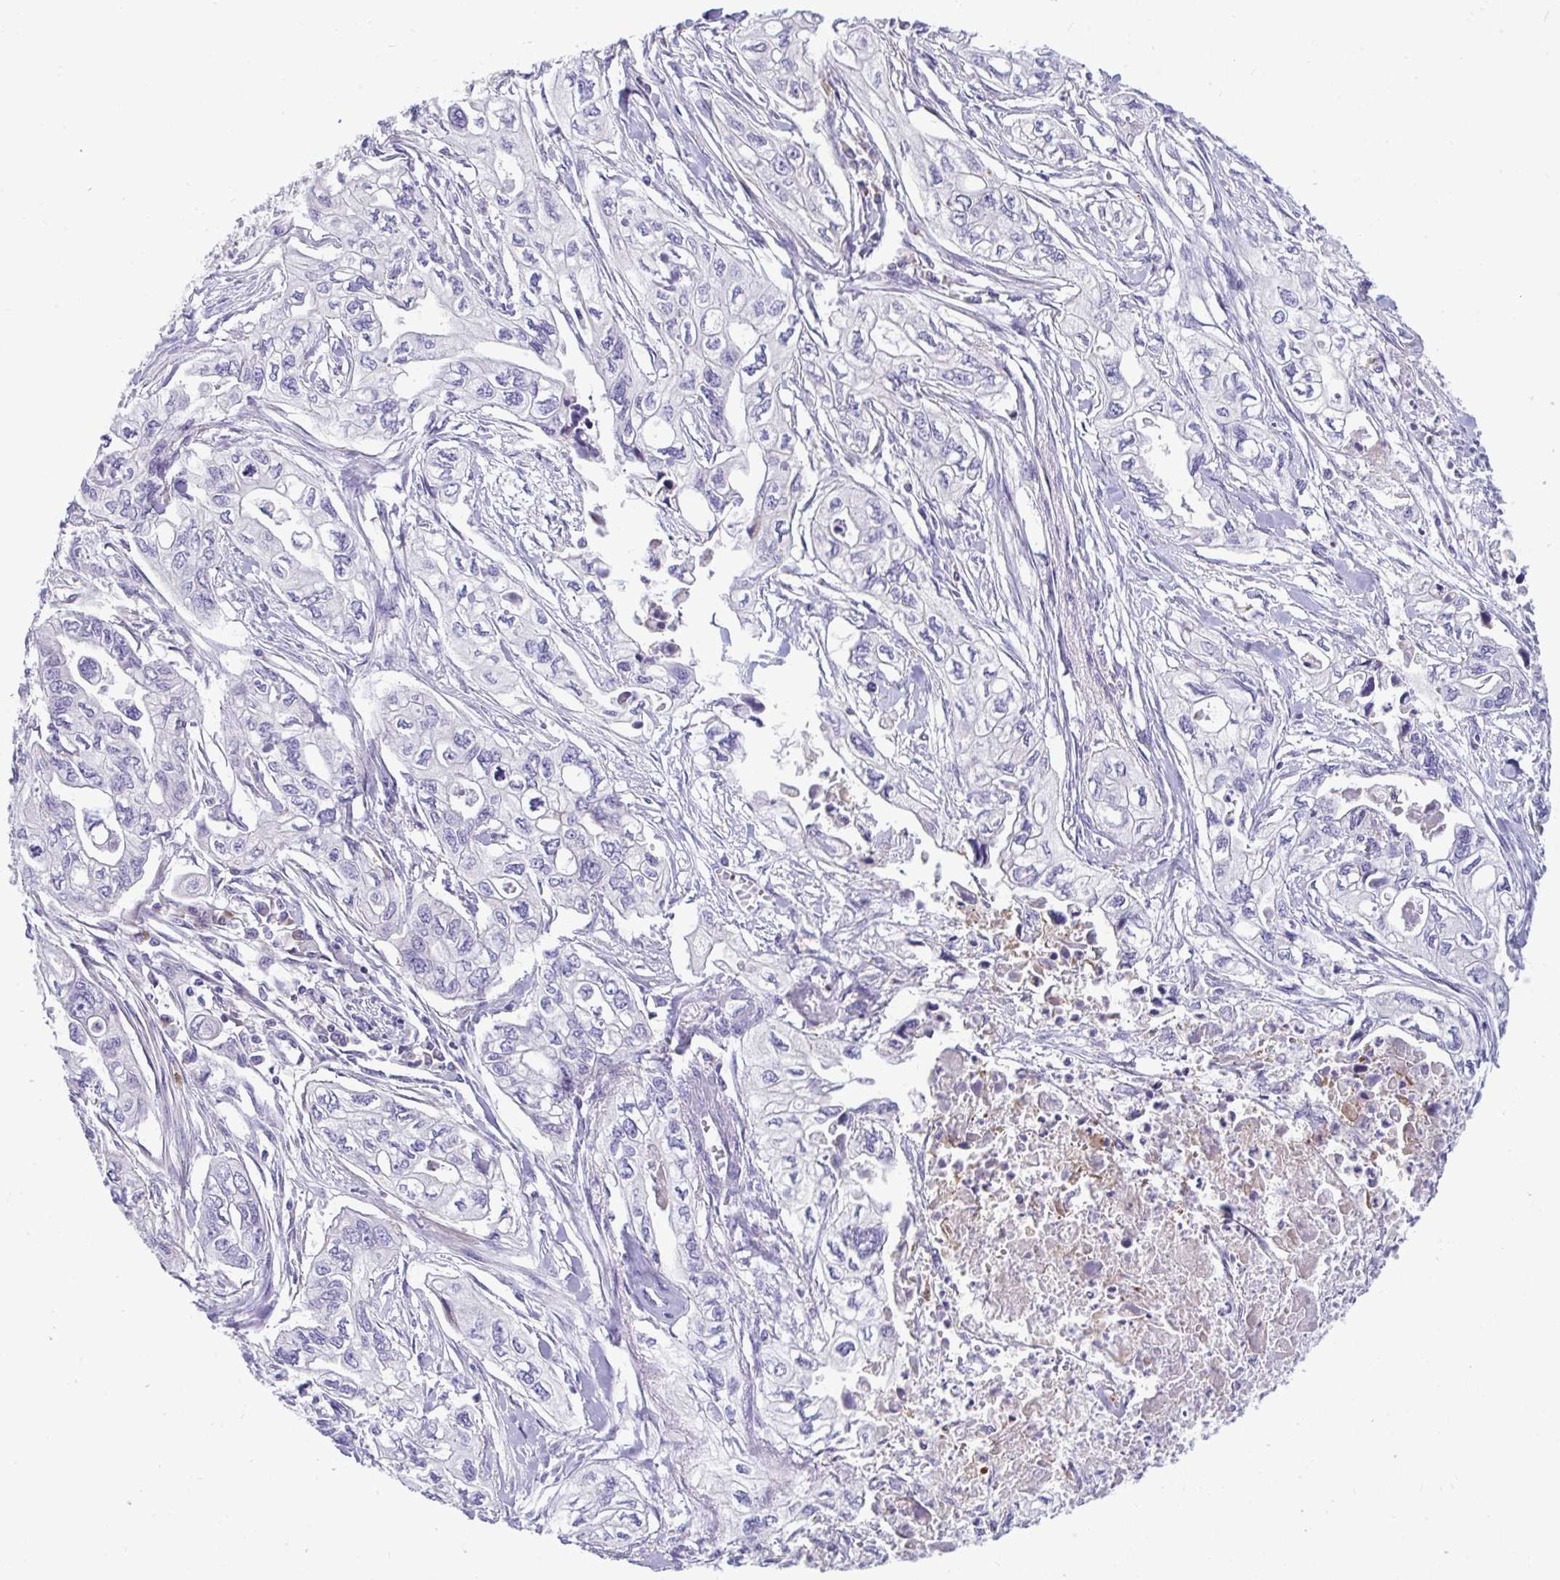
{"staining": {"intensity": "negative", "quantity": "none", "location": "none"}, "tissue": "pancreatic cancer", "cell_type": "Tumor cells", "image_type": "cancer", "snomed": [{"axis": "morphology", "description": "Adenocarcinoma, NOS"}, {"axis": "topography", "description": "Pancreas"}], "caption": "High power microscopy photomicrograph of an immunohistochemistry micrograph of adenocarcinoma (pancreatic), revealing no significant positivity in tumor cells.", "gene": "PIGZ", "patient": {"sex": "male", "age": 68}}